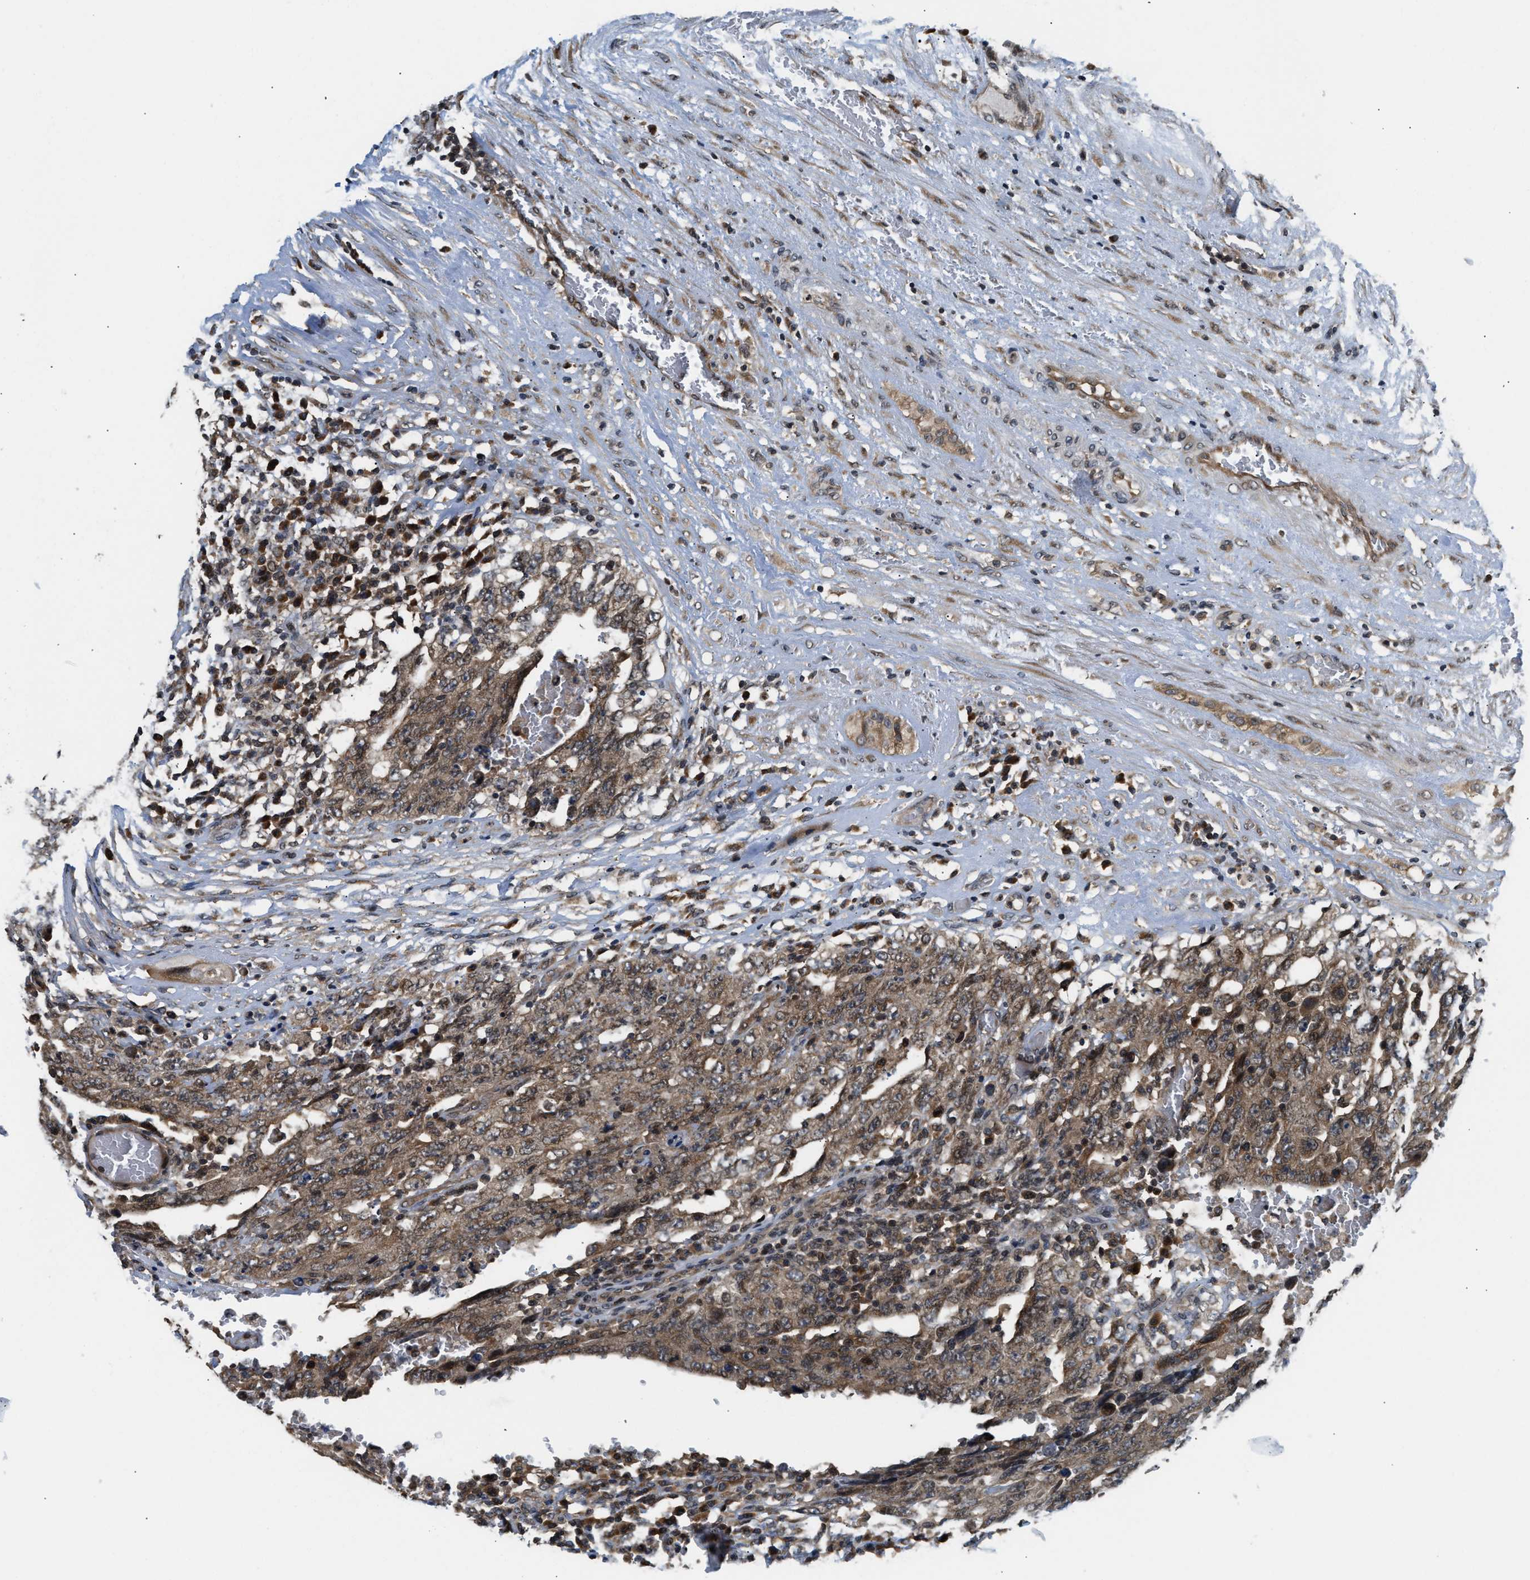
{"staining": {"intensity": "moderate", "quantity": ">75%", "location": "cytoplasmic/membranous"}, "tissue": "testis cancer", "cell_type": "Tumor cells", "image_type": "cancer", "snomed": [{"axis": "morphology", "description": "Carcinoma, Embryonal, NOS"}, {"axis": "topography", "description": "Testis"}], "caption": "Protein staining reveals moderate cytoplasmic/membranous staining in approximately >75% of tumor cells in testis cancer (embryonal carcinoma).", "gene": "RAB29", "patient": {"sex": "male", "age": 26}}